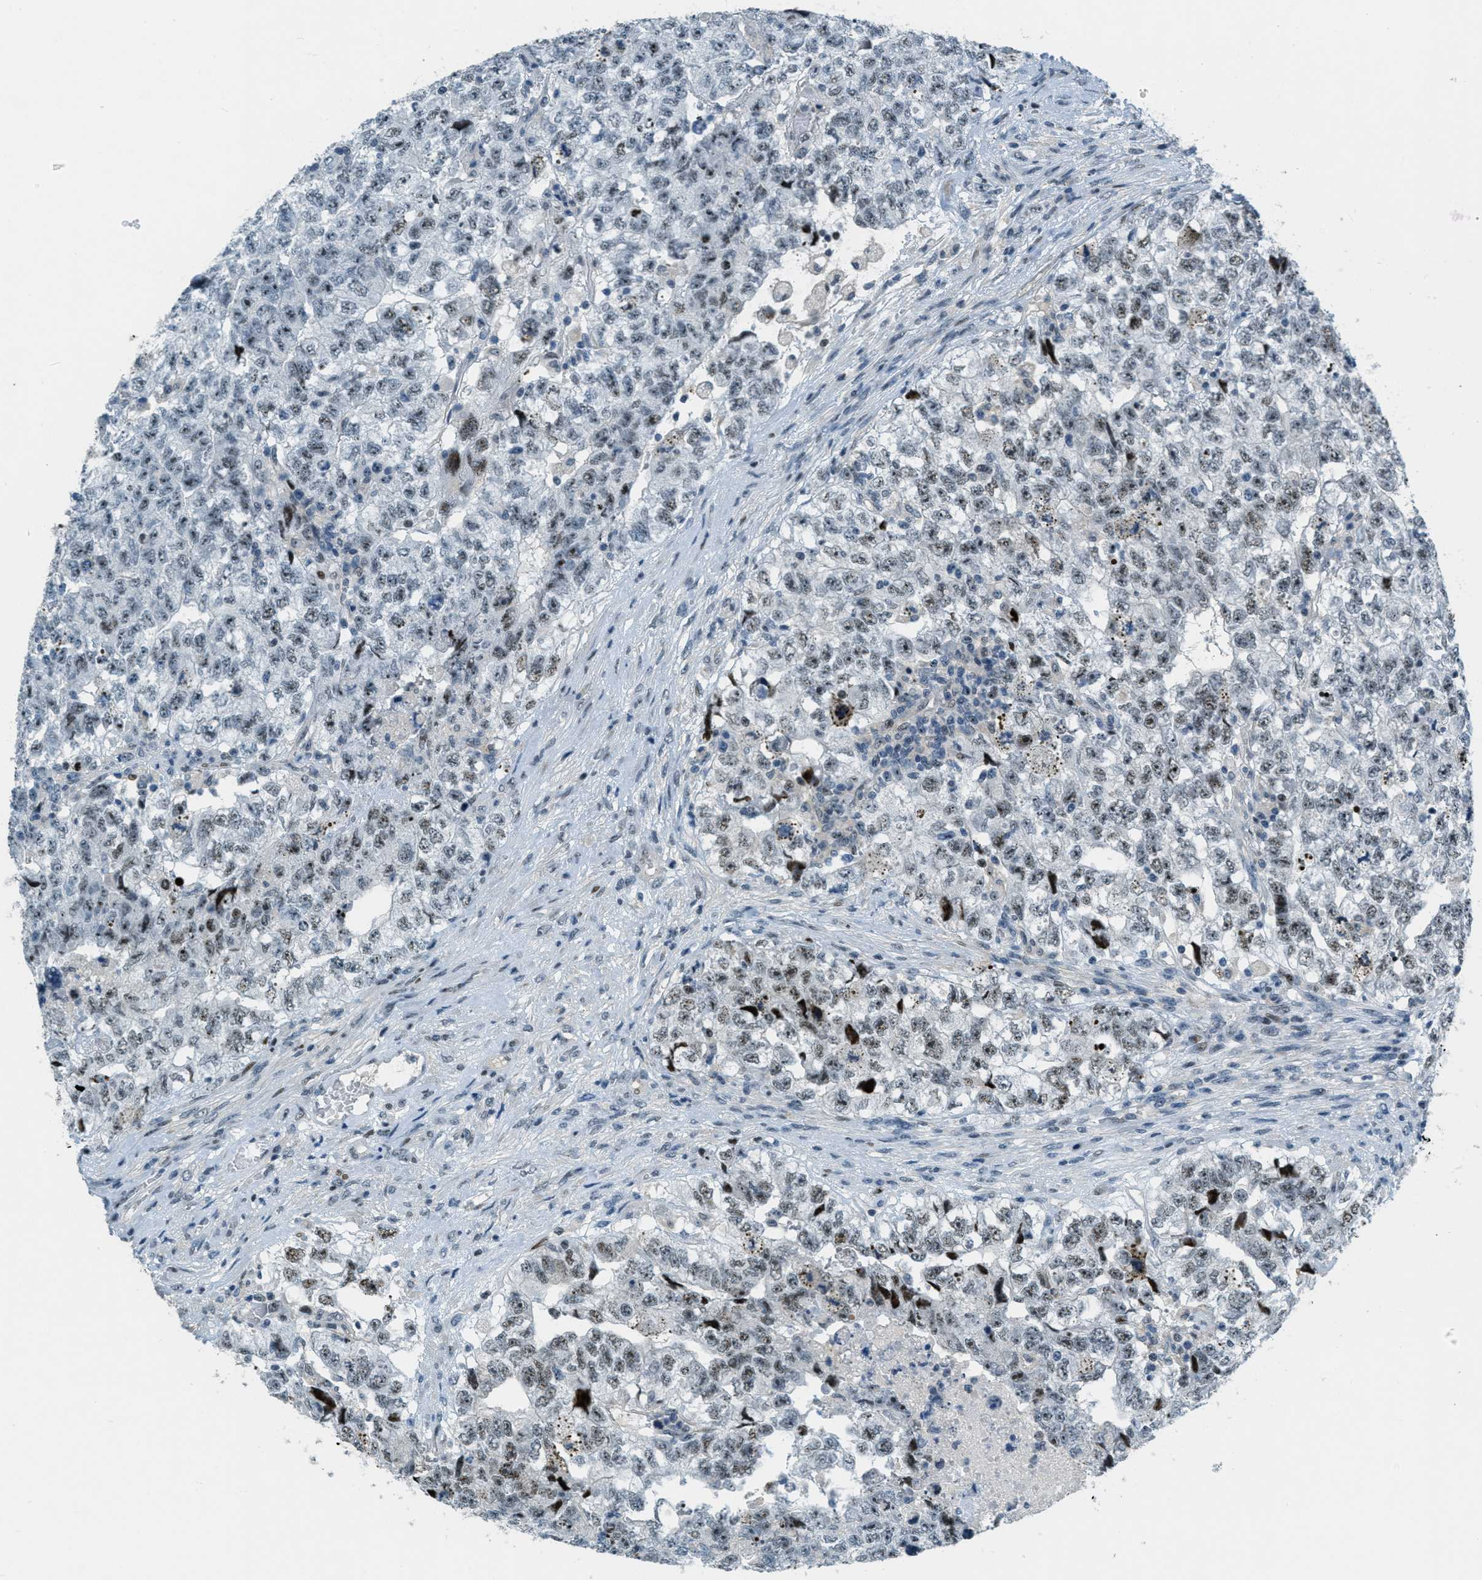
{"staining": {"intensity": "negative", "quantity": "none", "location": "none"}, "tissue": "testis cancer", "cell_type": "Tumor cells", "image_type": "cancer", "snomed": [{"axis": "morphology", "description": "Carcinoma, Embryonal, NOS"}, {"axis": "topography", "description": "Testis"}], "caption": "The immunohistochemistry photomicrograph has no significant positivity in tumor cells of embryonal carcinoma (testis) tissue. Brightfield microscopy of IHC stained with DAB (3,3'-diaminobenzidine) (brown) and hematoxylin (blue), captured at high magnification.", "gene": "ZDHHC23", "patient": {"sex": "male", "age": 36}}